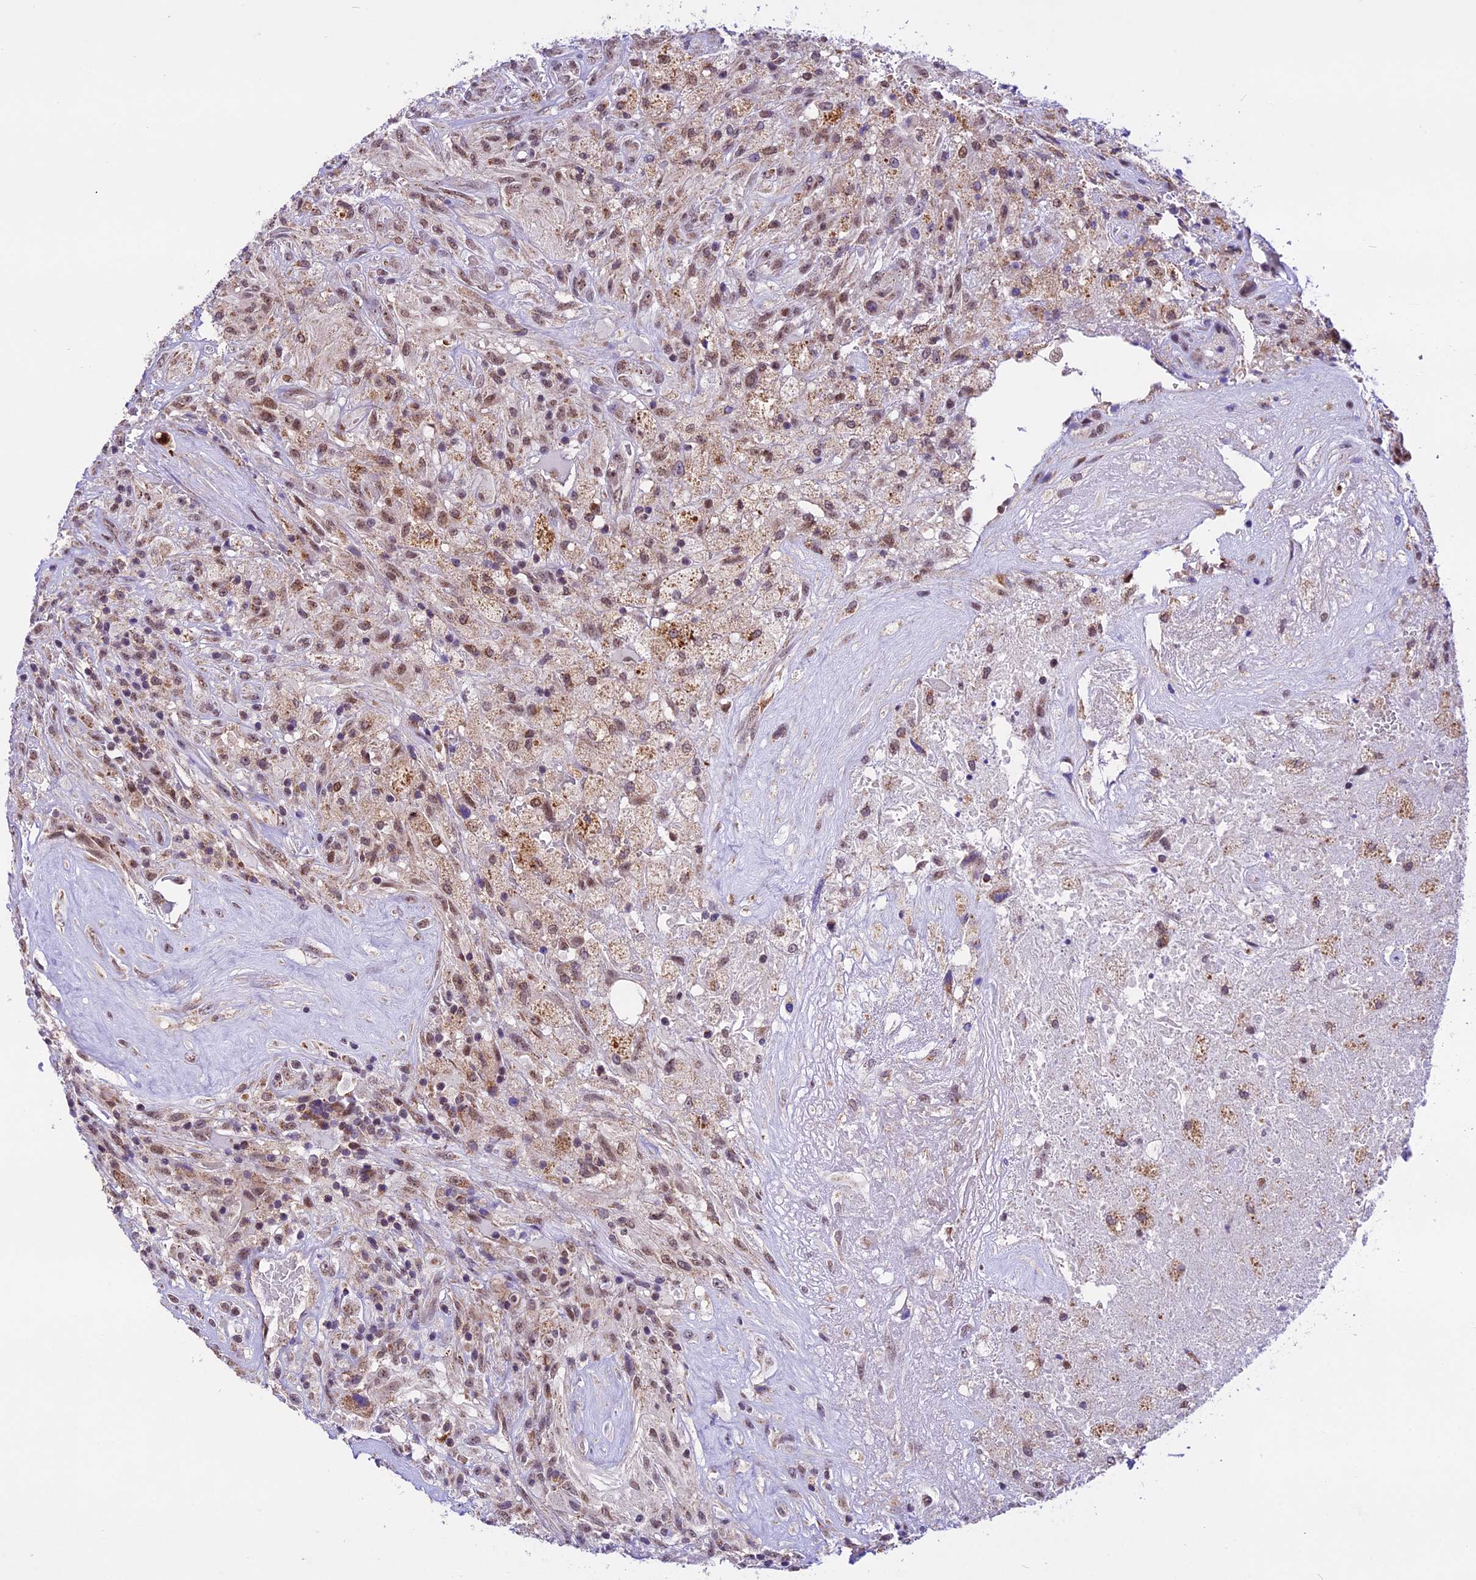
{"staining": {"intensity": "moderate", "quantity": "25%-75%", "location": "nuclear"}, "tissue": "glioma", "cell_type": "Tumor cells", "image_type": "cancer", "snomed": [{"axis": "morphology", "description": "Glioma, malignant, High grade"}, {"axis": "topography", "description": "Brain"}], "caption": "Approximately 25%-75% of tumor cells in human malignant high-grade glioma show moderate nuclear protein staining as visualized by brown immunohistochemical staining.", "gene": "CARS2", "patient": {"sex": "male", "age": 56}}